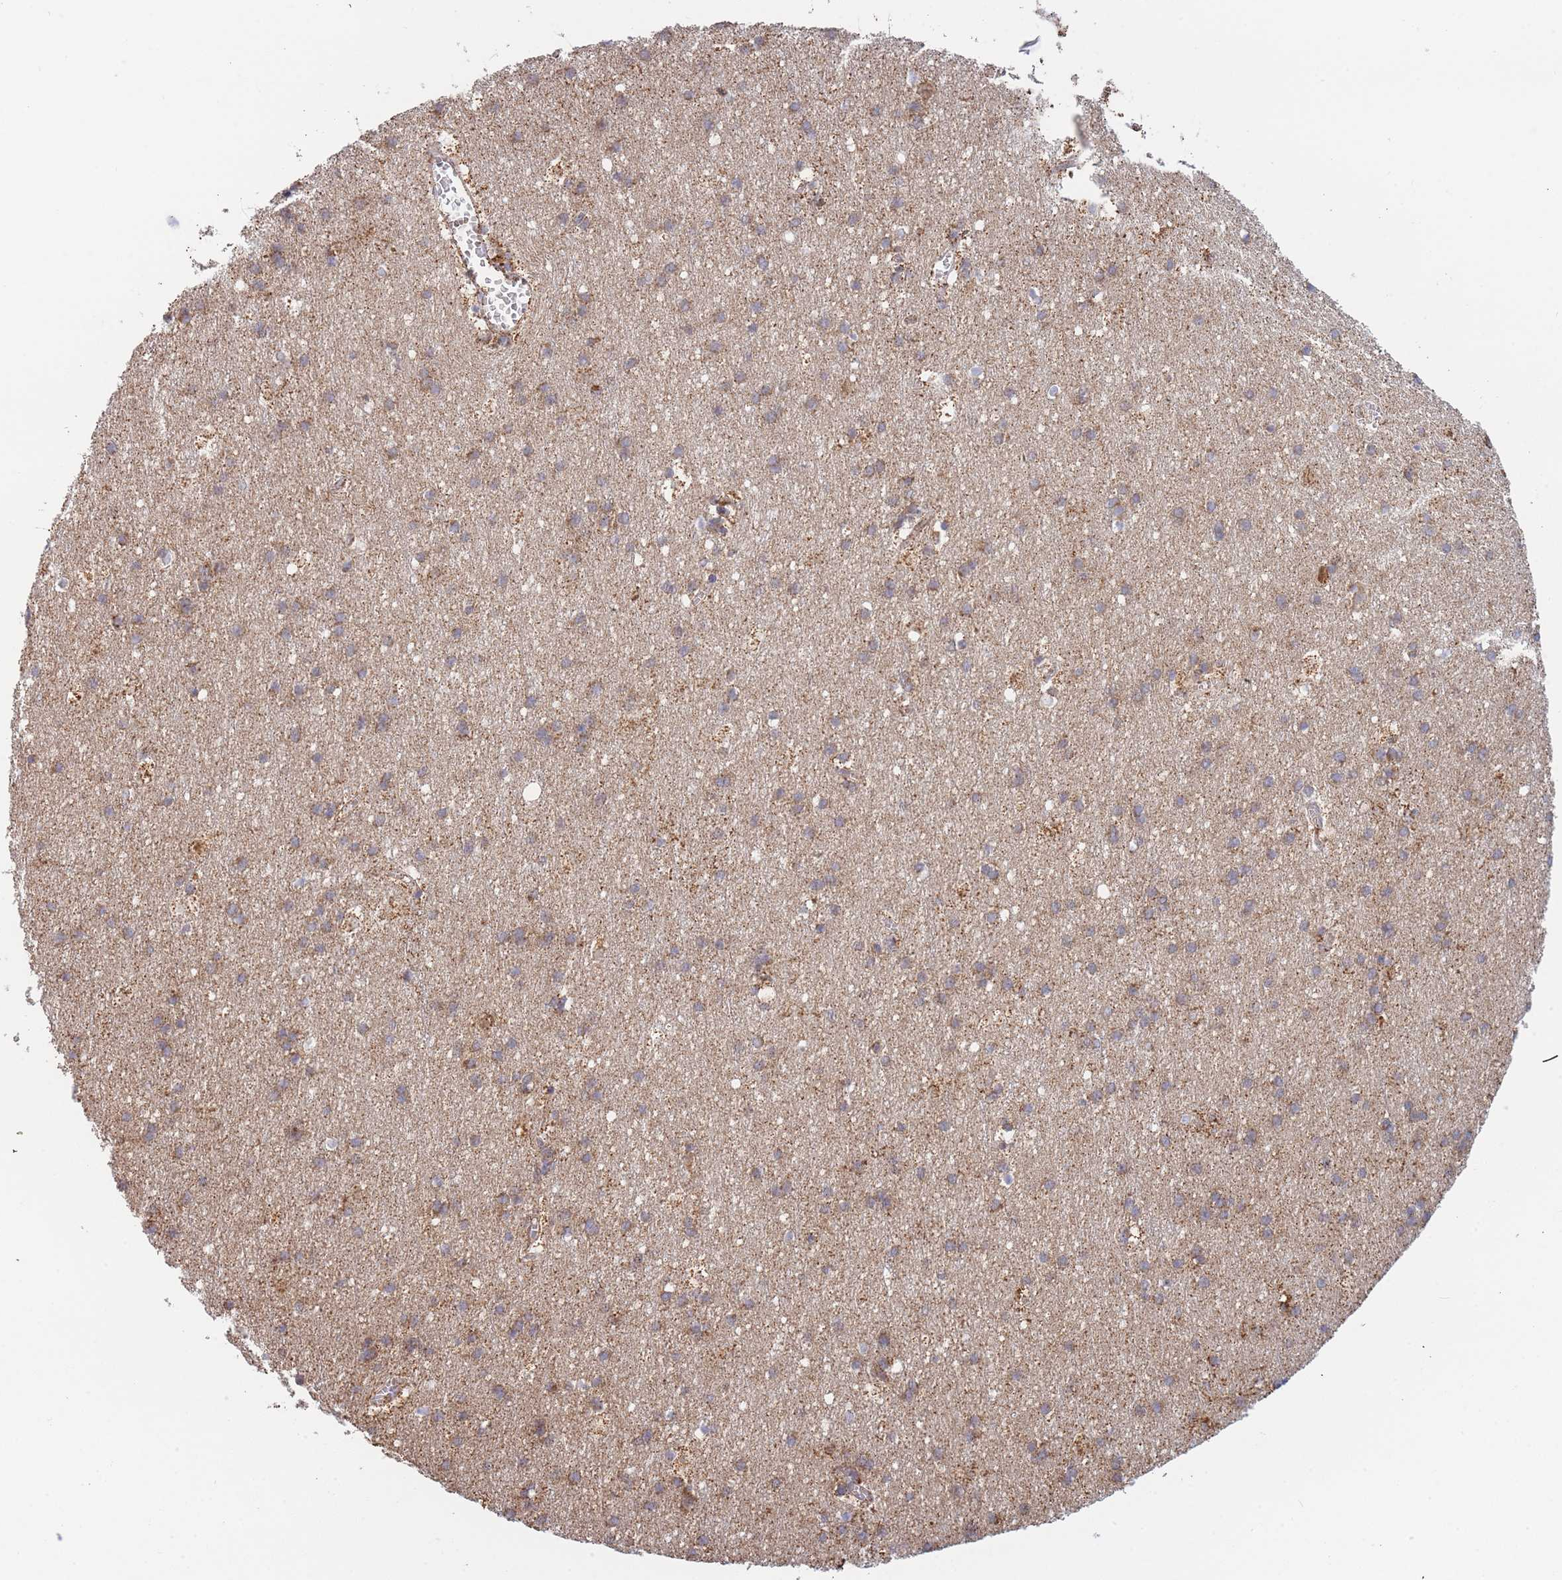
{"staining": {"intensity": "moderate", "quantity": ">75%", "location": "cytoplasmic/membranous"}, "tissue": "cerebral cortex", "cell_type": "Endothelial cells", "image_type": "normal", "snomed": [{"axis": "morphology", "description": "Normal tissue, NOS"}, {"axis": "topography", "description": "Cerebral cortex"}], "caption": "A high-resolution photomicrograph shows IHC staining of benign cerebral cortex, which displays moderate cytoplasmic/membranous staining in about >75% of endothelial cells.", "gene": "MRPL17", "patient": {"sex": "male", "age": 54}}